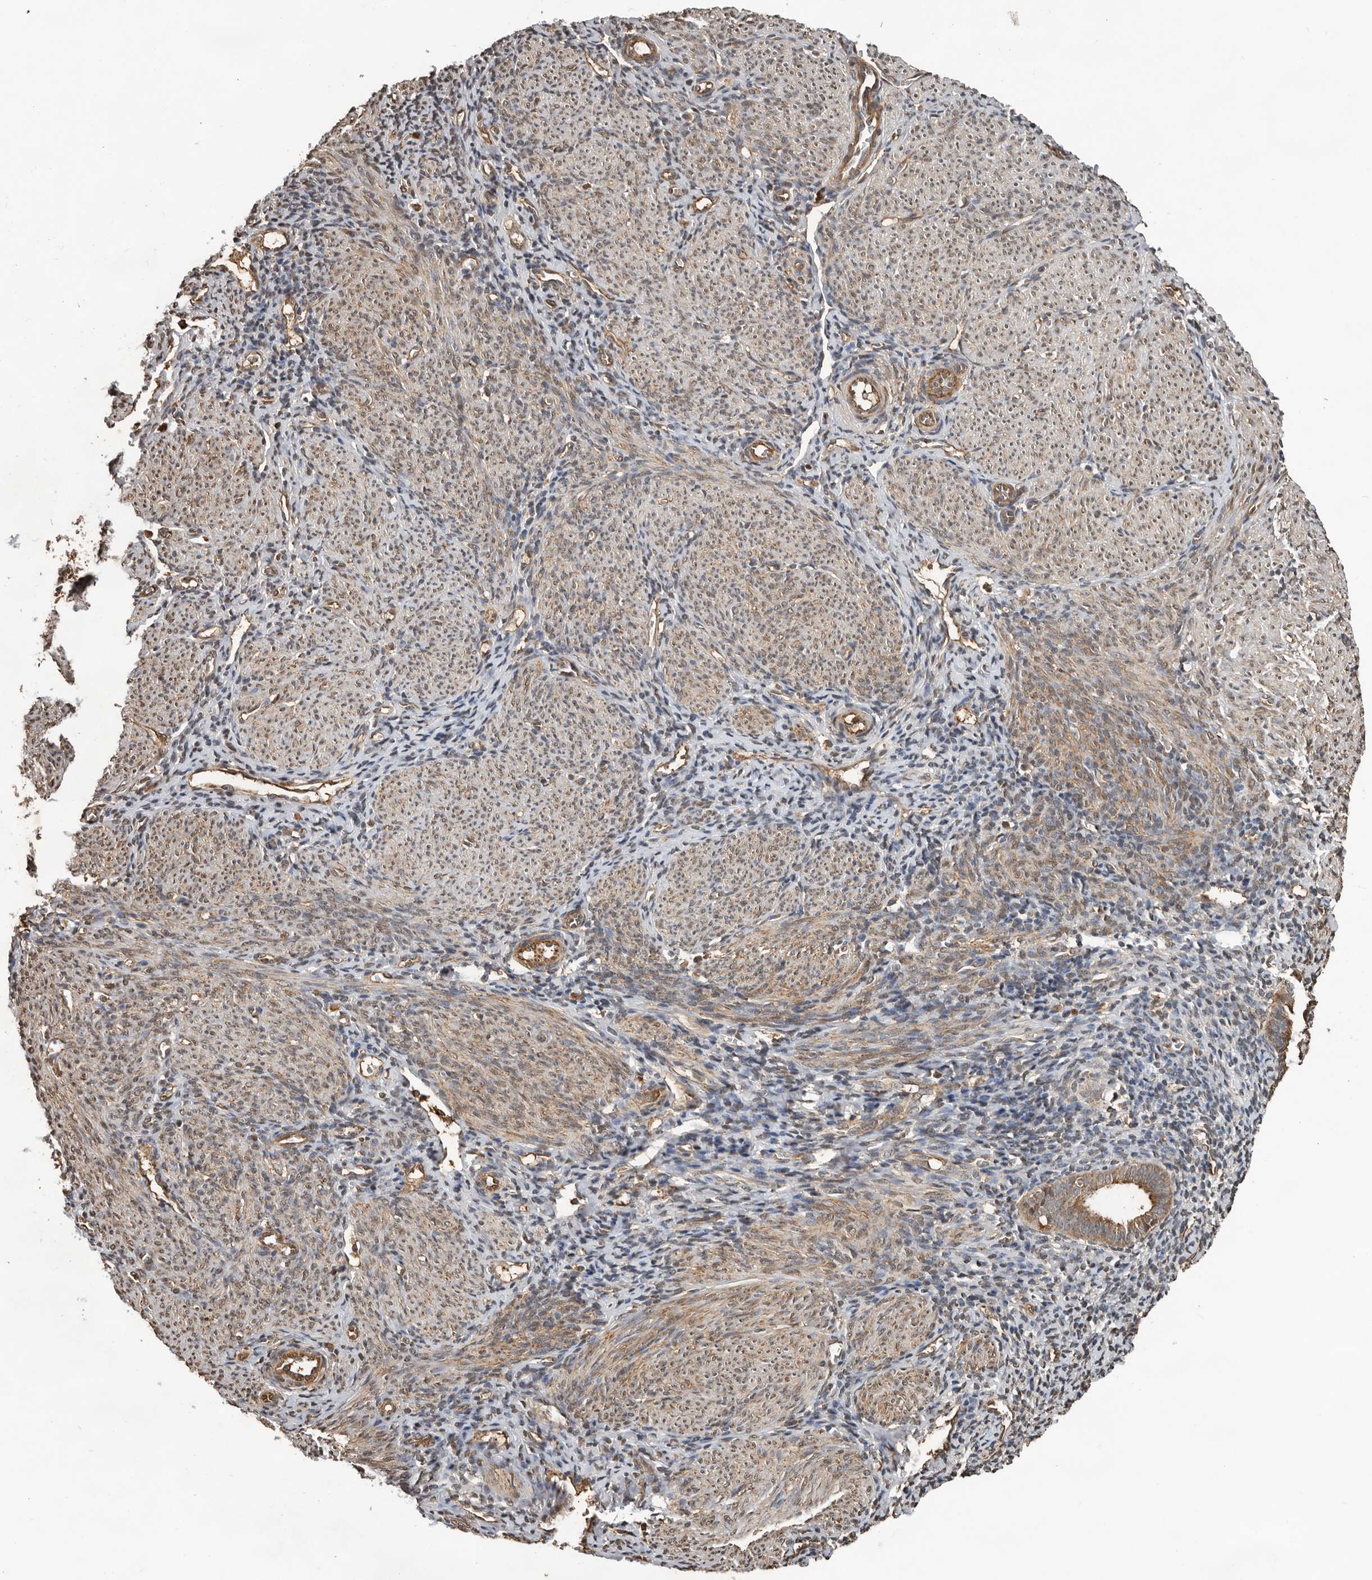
{"staining": {"intensity": "moderate", "quantity": "25%-75%", "location": "cytoplasmic/membranous"}, "tissue": "endometrium", "cell_type": "Cells in endometrial stroma", "image_type": "normal", "snomed": [{"axis": "morphology", "description": "Normal tissue, NOS"}, {"axis": "morphology", "description": "Adenocarcinoma, NOS"}, {"axis": "topography", "description": "Endometrium"}], "caption": "Immunohistochemical staining of unremarkable endometrium reveals medium levels of moderate cytoplasmic/membranous staining in about 25%-75% of cells in endometrial stroma.", "gene": "RNF157", "patient": {"sex": "female", "age": 57}}